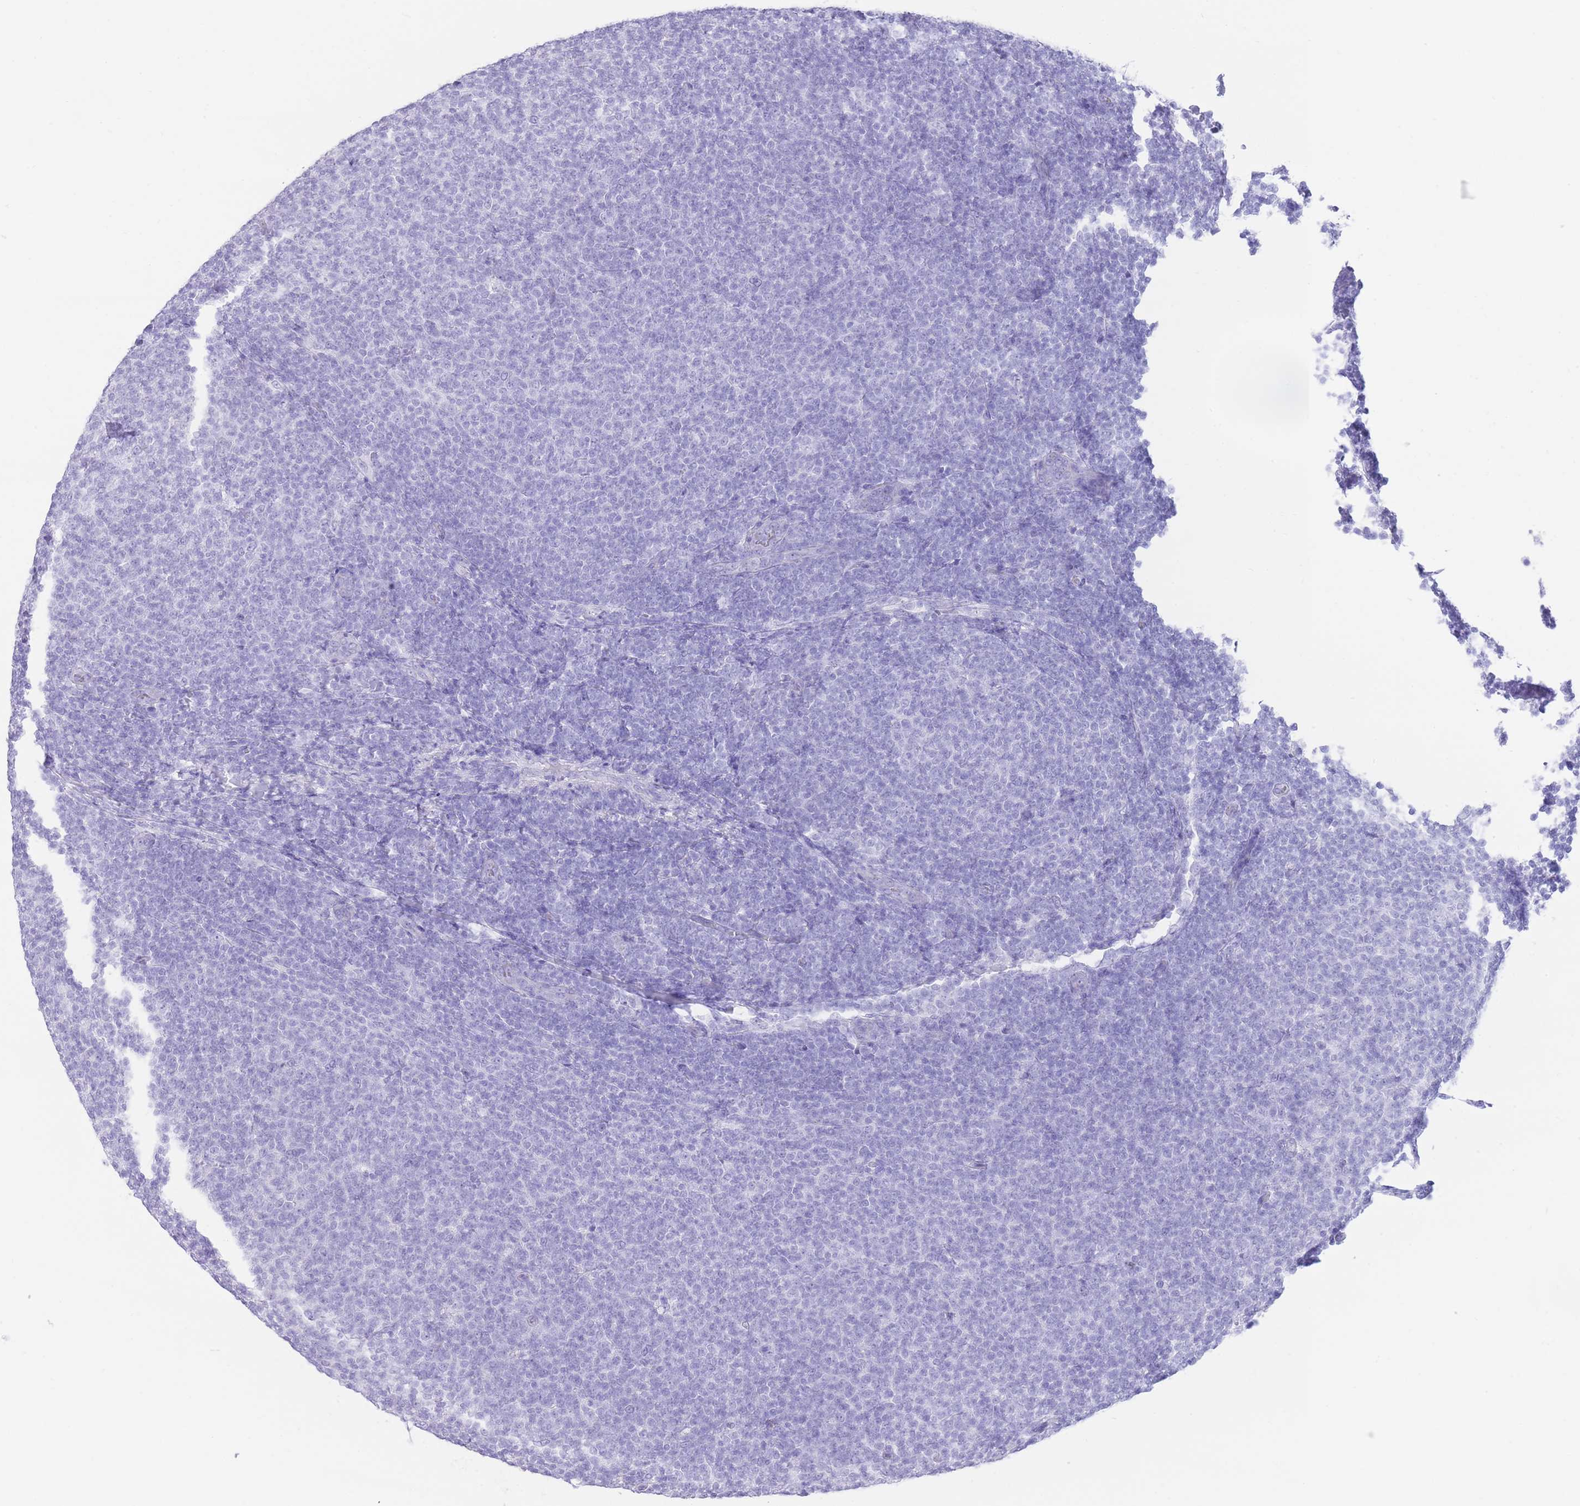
{"staining": {"intensity": "negative", "quantity": "none", "location": "none"}, "tissue": "lymphoma", "cell_type": "Tumor cells", "image_type": "cancer", "snomed": [{"axis": "morphology", "description": "Malignant lymphoma, non-Hodgkin's type, Low grade"}, {"axis": "topography", "description": "Lymph node"}], "caption": "High magnification brightfield microscopy of low-grade malignant lymphoma, non-Hodgkin's type stained with DAB (brown) and counterstained with hematoxylin (blue): tumor cells show no significant positivity.", "gene": "ELOA2", "patient": {"sex": "male", "age": 66}}